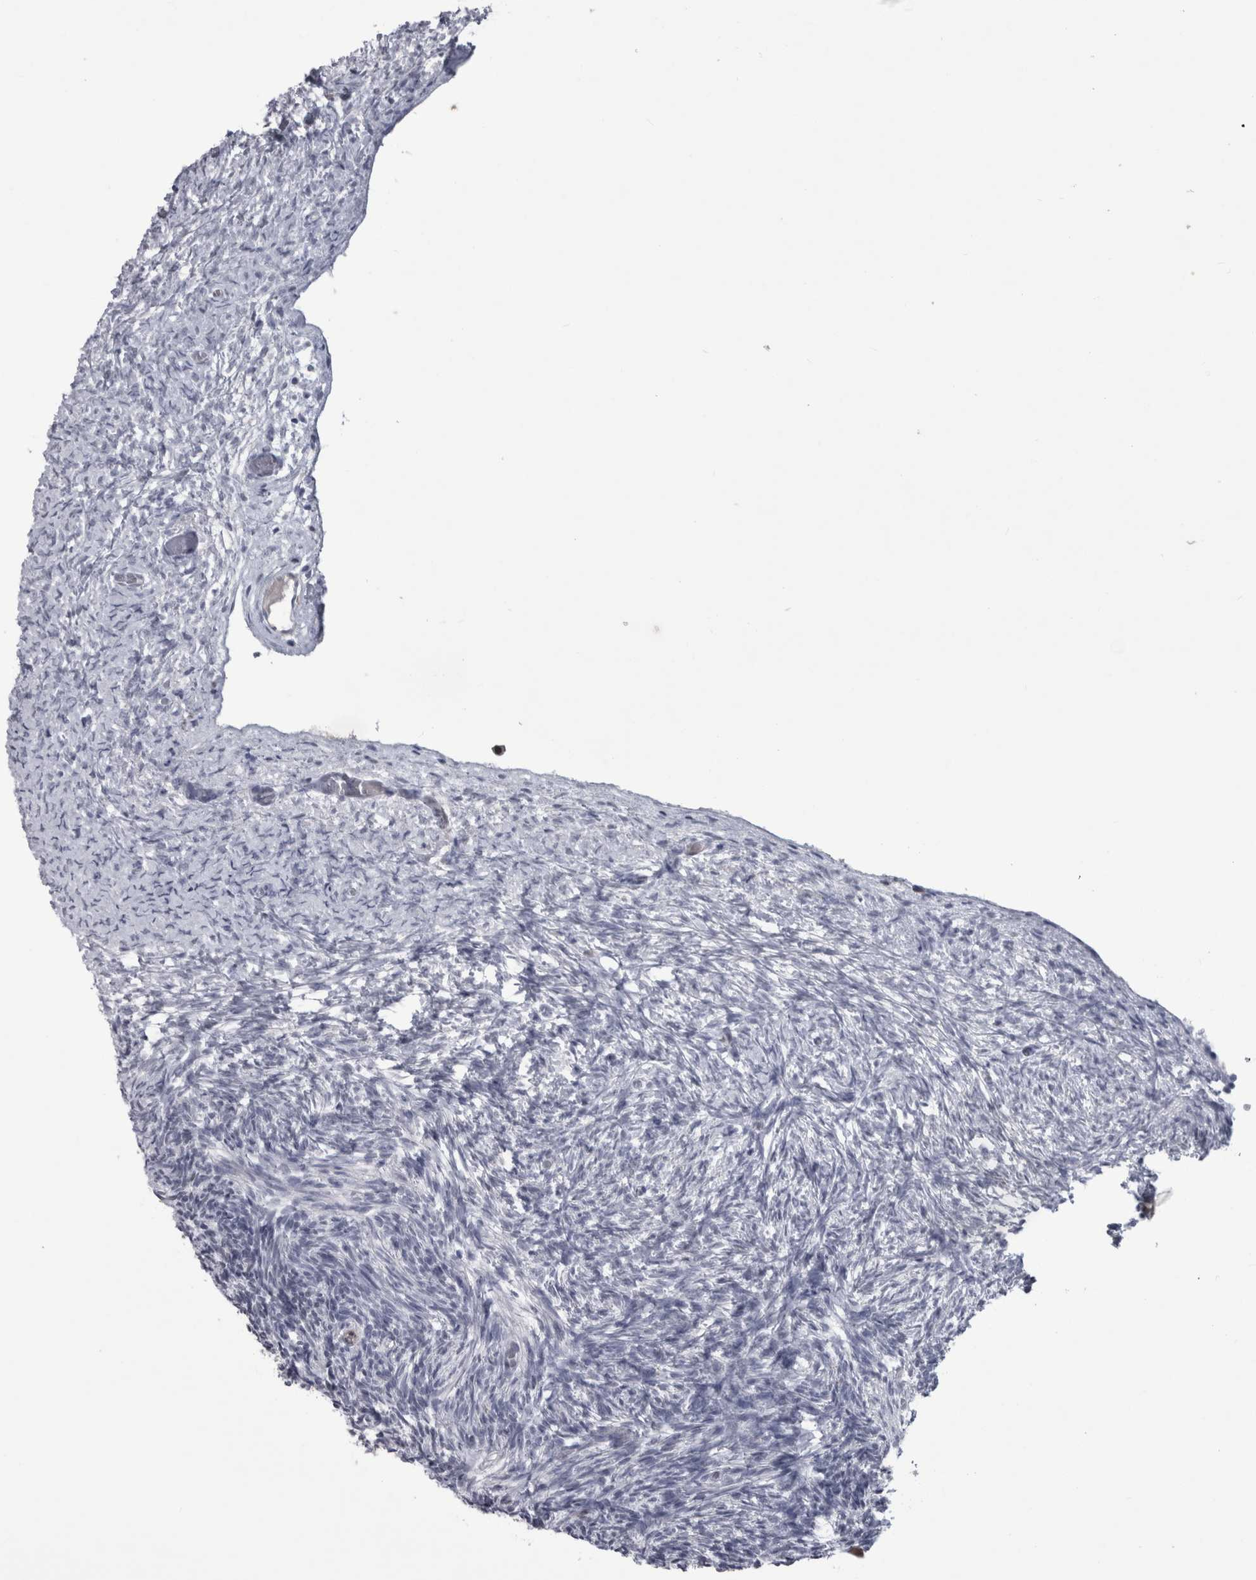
{"staining": {"intensity": "negative", "quantity": "none", "location": "none"}, "tissue": "ovary", "cell_type": "Ovarian stroma cells", "image_type": "normal", "snomed": [{"axis": "morphology", "description": "Normal tissue, NOS"}, {"axis": "topography", "description": "Ovary"}], "caption": "Immunohistochemistry (IHC) micrograph of normal ovary stained for a protein (brown), which exhibits no positivity in ovarian stroma cells.", "gene": "ACOT7", "patient": {"sex": "female", "age": 34}}